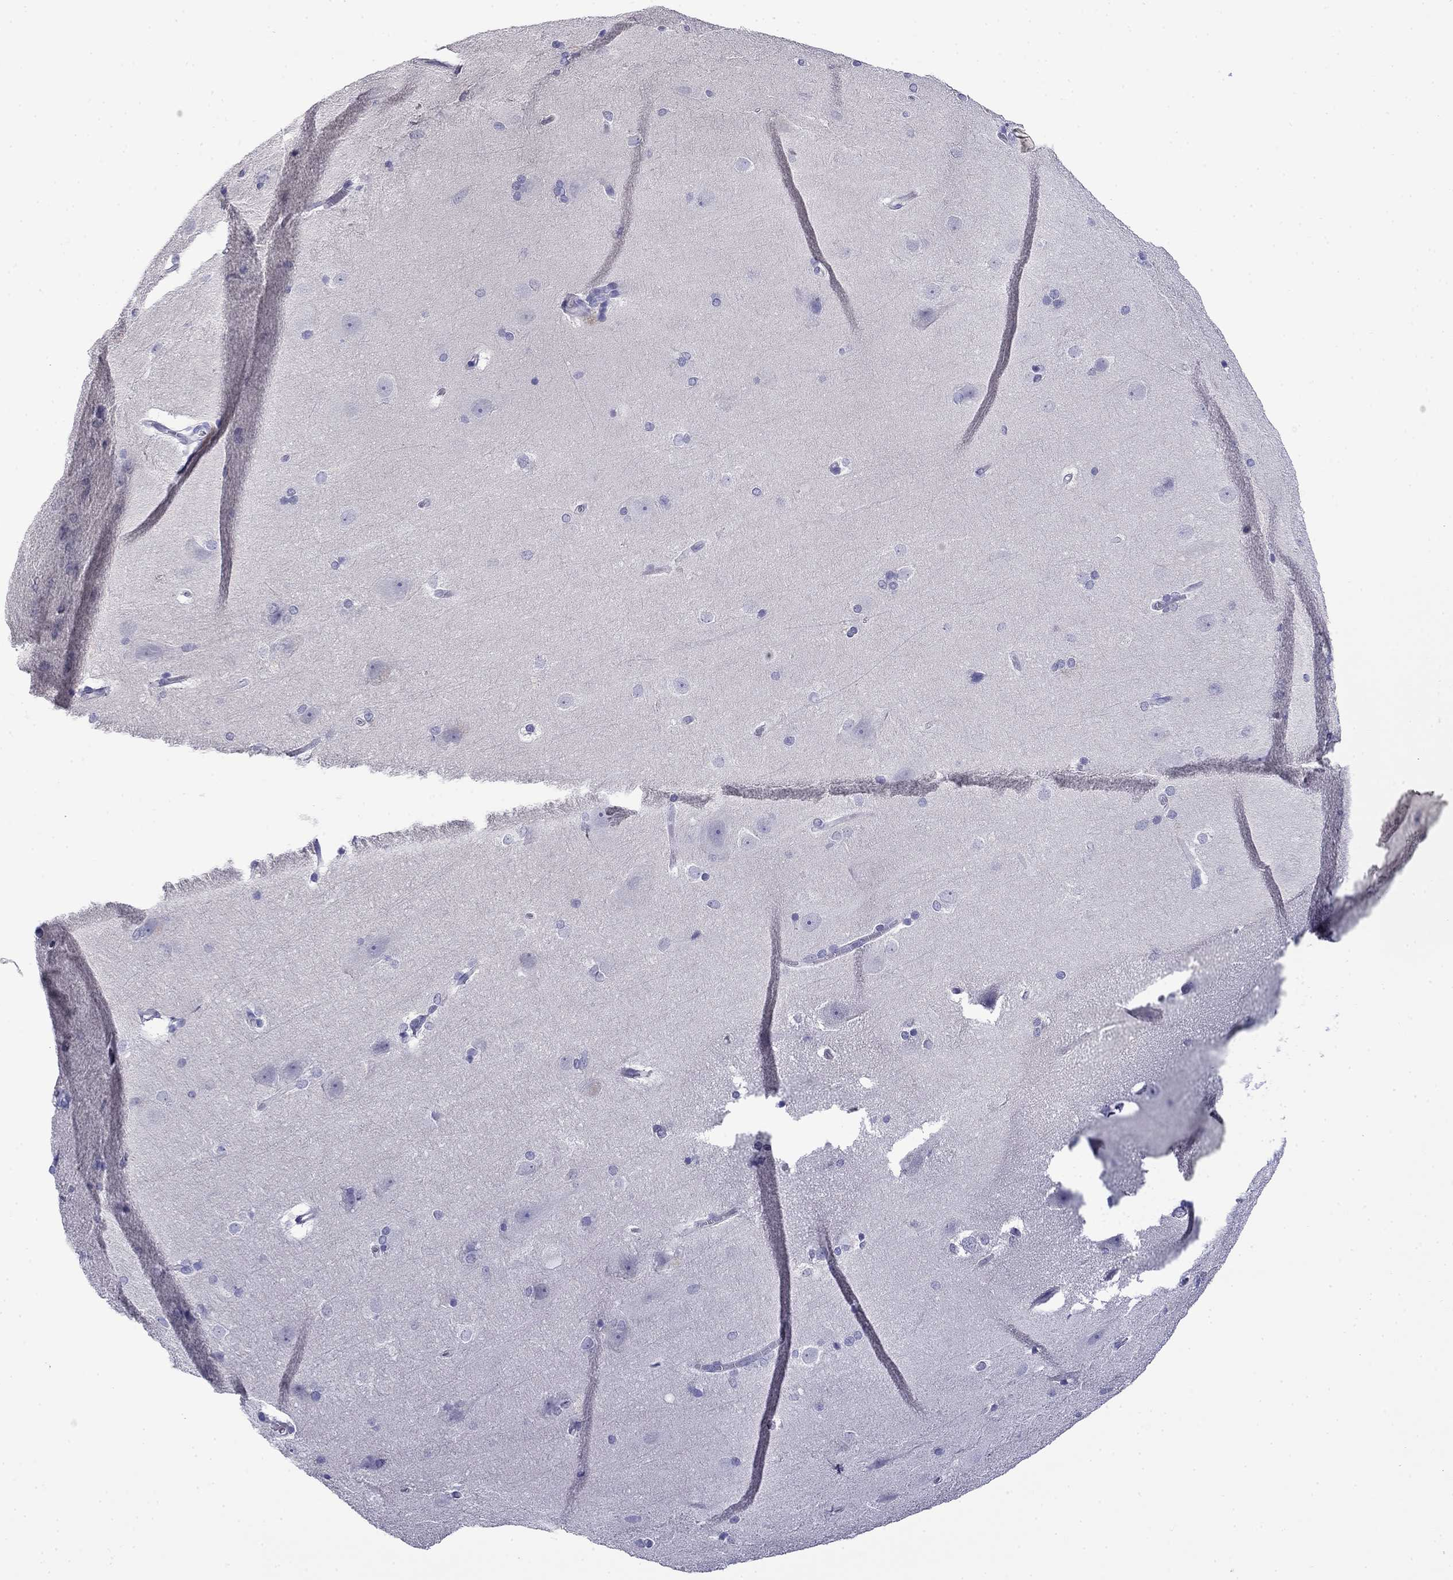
{"staining": {"intensity": "negative", "quantity": "none", "location": "none"}, "tissue": "hippocampus", "cell_type": "Glial cells", "image_type": "normal", "snomed": [{"axis": "morphology", "description": "Normal tissue, NOS"}, {"axis": "topography", "description": "Cerebral cortex"}, {"axis": "topography", "description": "Hippocampus"}], "caption": "This is an immunohistochemistry histopathology image of benign human hippocampus. There is no positivity in glial cells.", "gene": "MYO15A", "patient": {"sex": "female", "age": 19}}